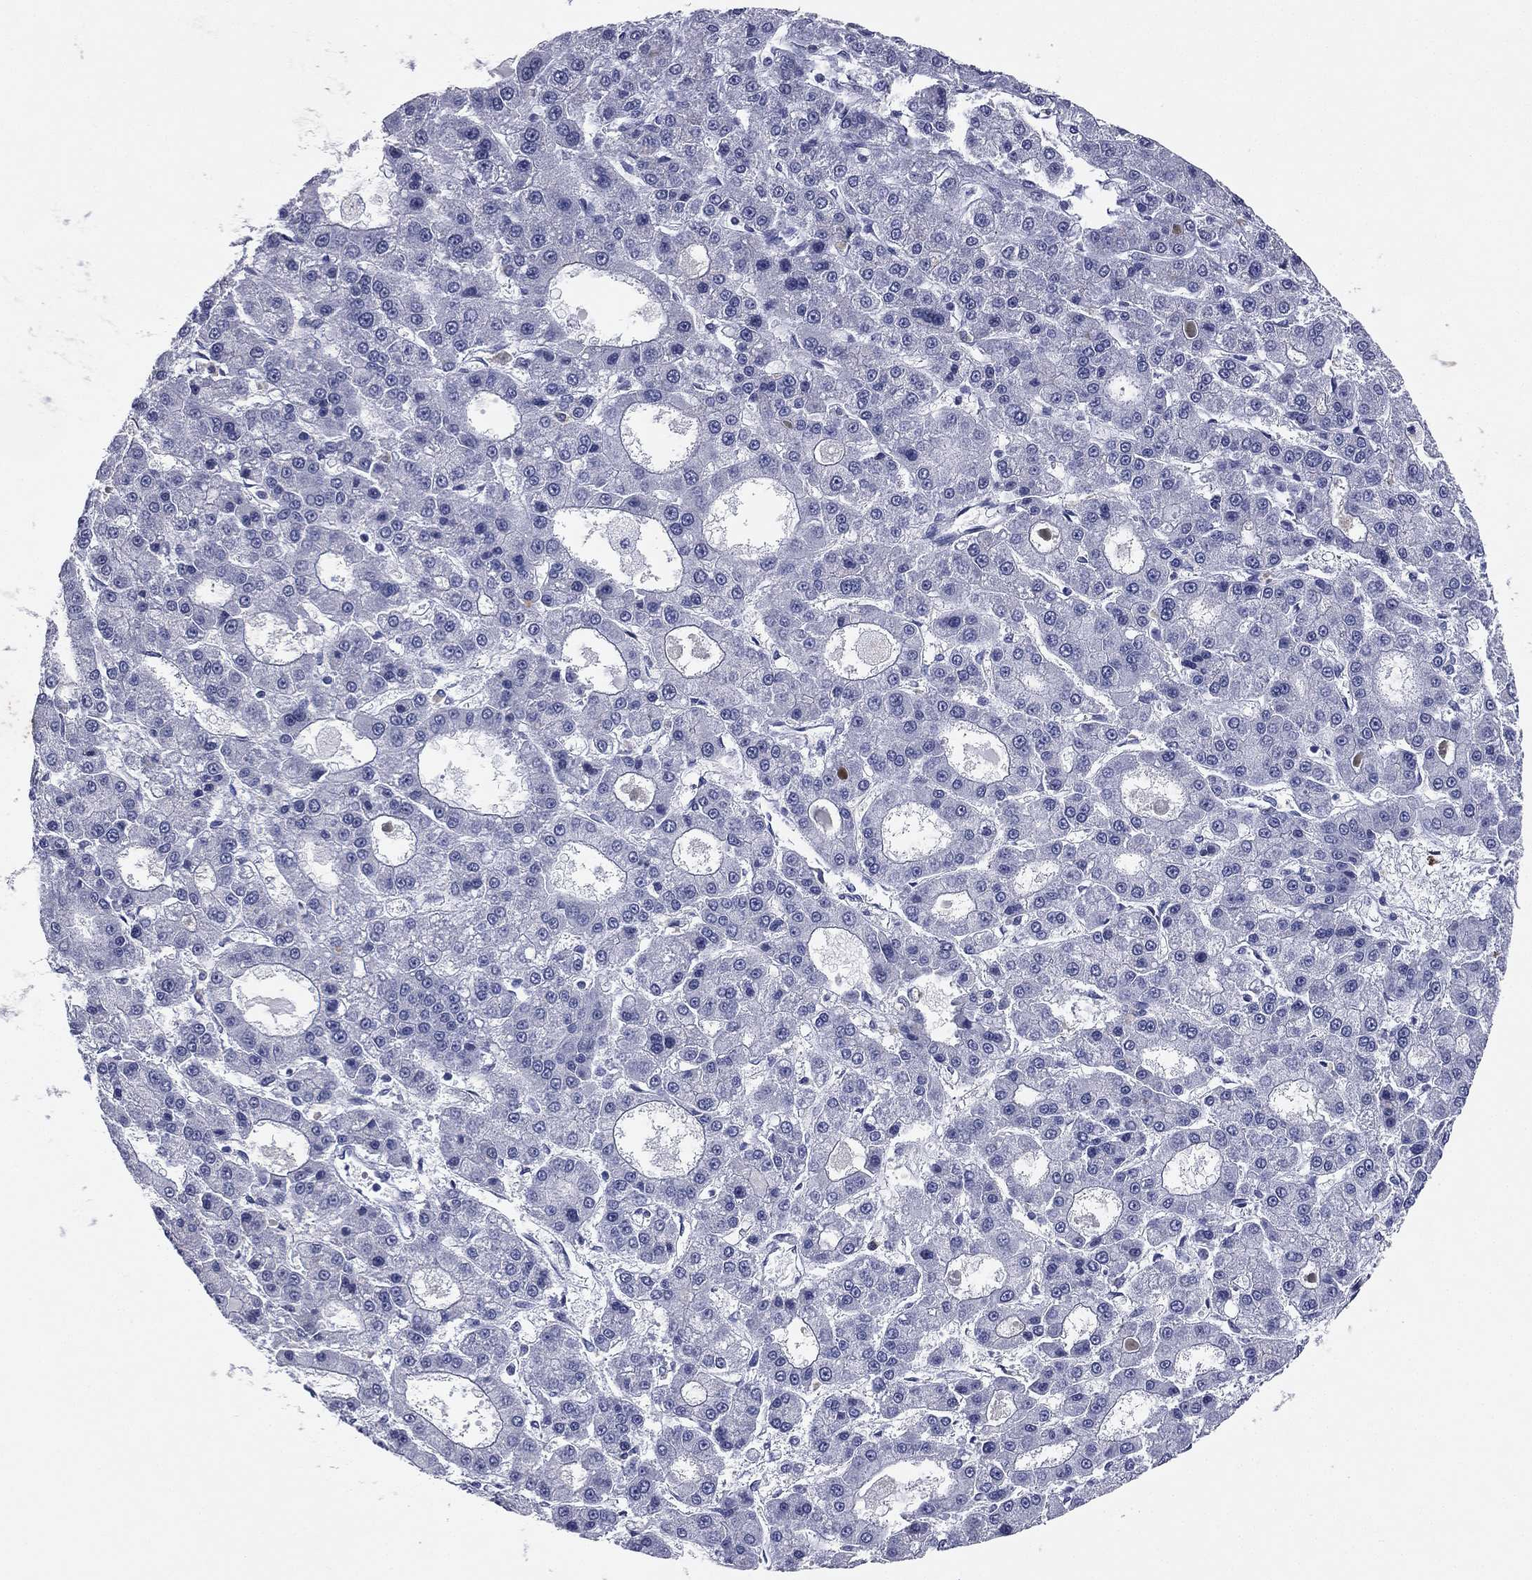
{"staining": {"intensity": "negative", "quantity": "none", "location": "none"}, "tissue": "liver cancer", "cell_type": "Tumor cells", "image_type": "cancer", "snomed": [{"axis": "morphology", "description": "Carcinoma, Hepatocellular, NOS"}, {"axis": "topography", "description": "Liver"}], "caption": "This image is of liver hepatocellular carcinoma stained with IHC to label a protein in brown with the nuclei are counter-stained blue. There is no positivity in tumor cells. Brightfield microscopy of IHC stained with DAB (3,3'-diaminobenzidine) (brown) and hematoxylin (blue), captured at high magnification.", "gene": "HLA-DOA", "patient": {"sex": "male", "age": 70}}